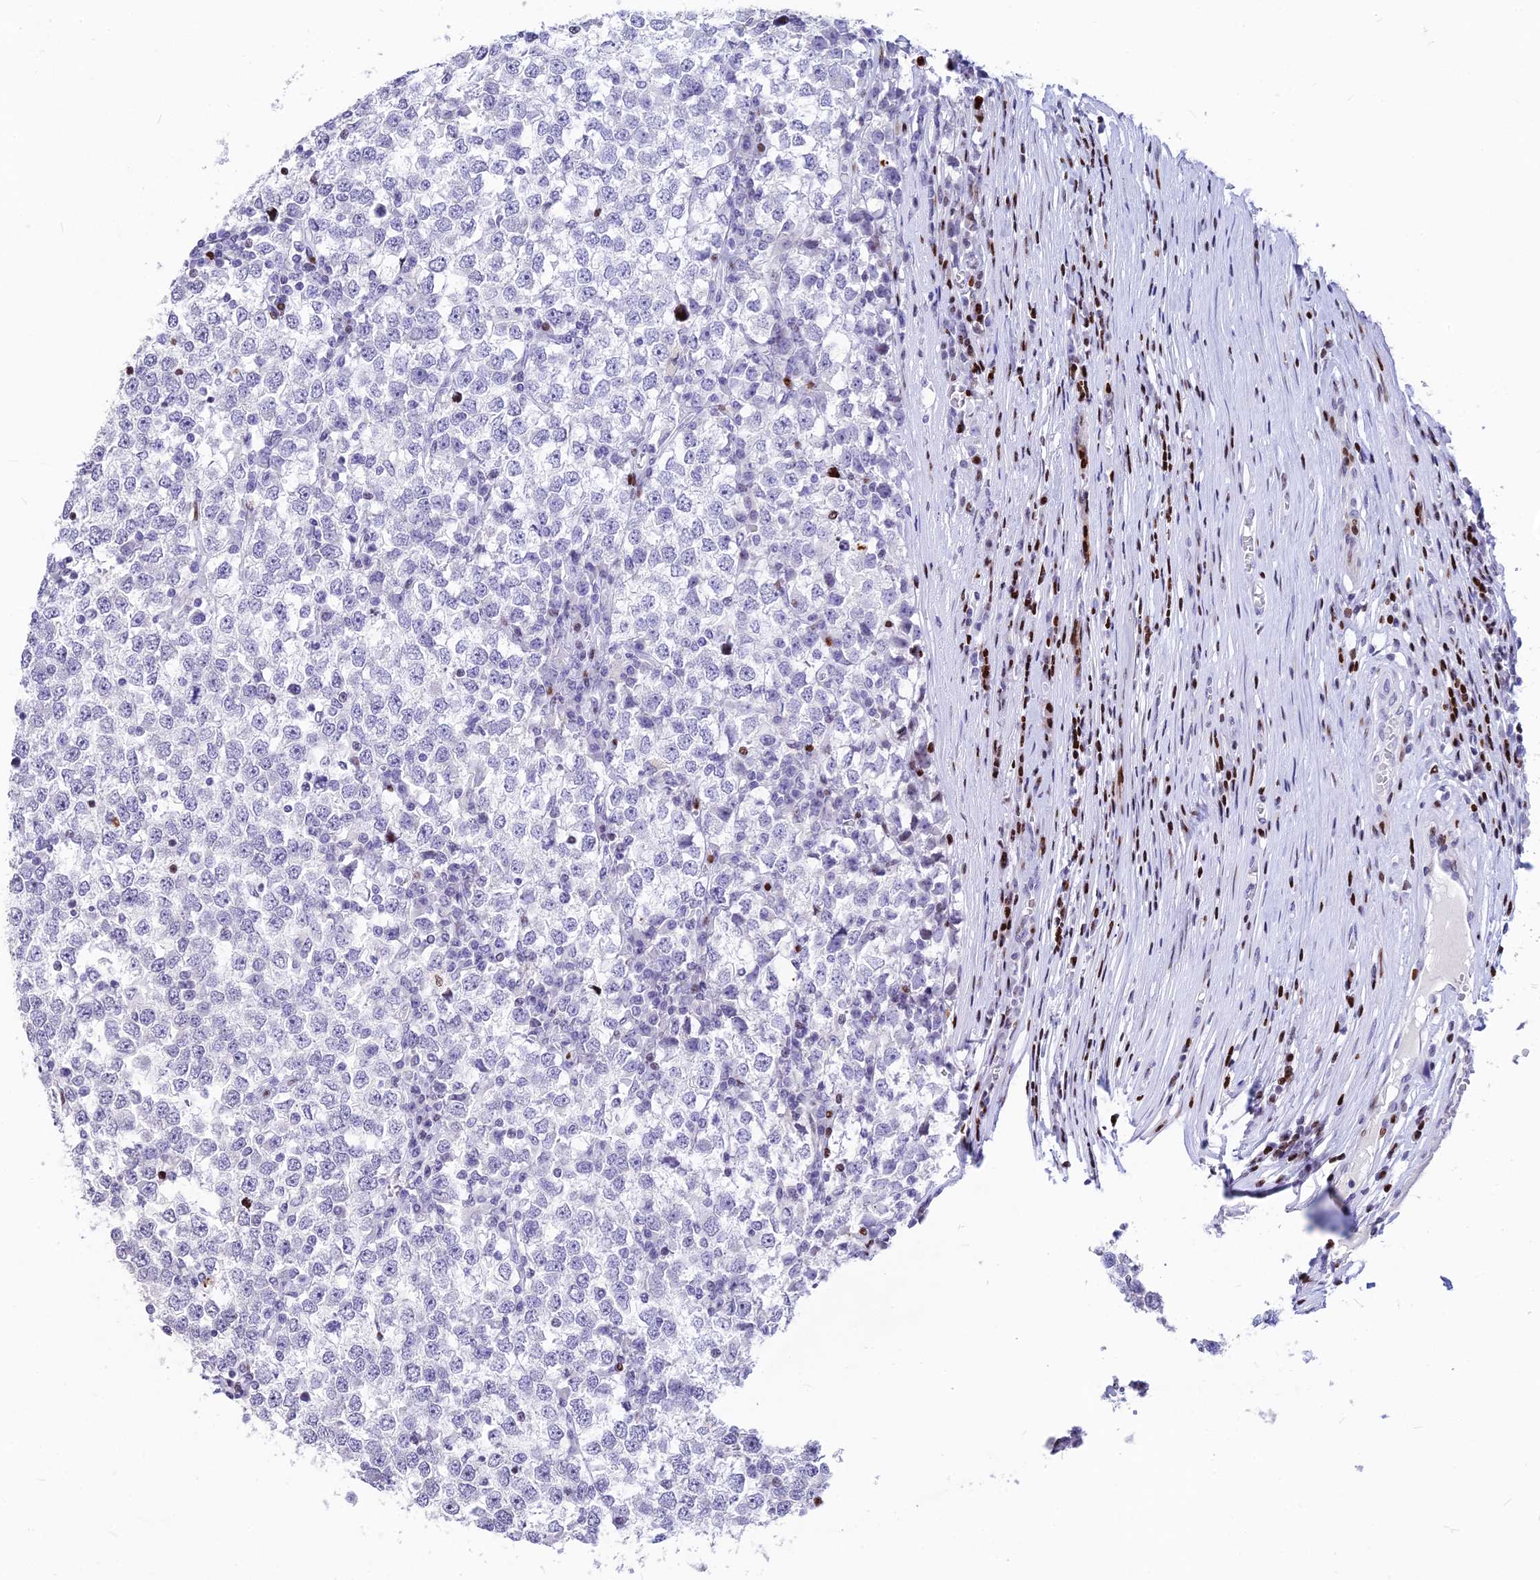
{"staining": {"intensity": "negative", "quantity": "none", "location": "none"}, "tissue": "testis cancer", "cell_type": "Tumor cells", "image_type": "cancer", "snomed": [{"axis": "morphology", "description": "Seminoma, NOS"}, {"axis": "topography", "description": "Testis"}], "caption": "Tumor cells are negative for protein expression in human testis cancer. Nuclei are stained in blue.", "gene": "PRPS1", "patient": {"sex": "male", "age": 65}}